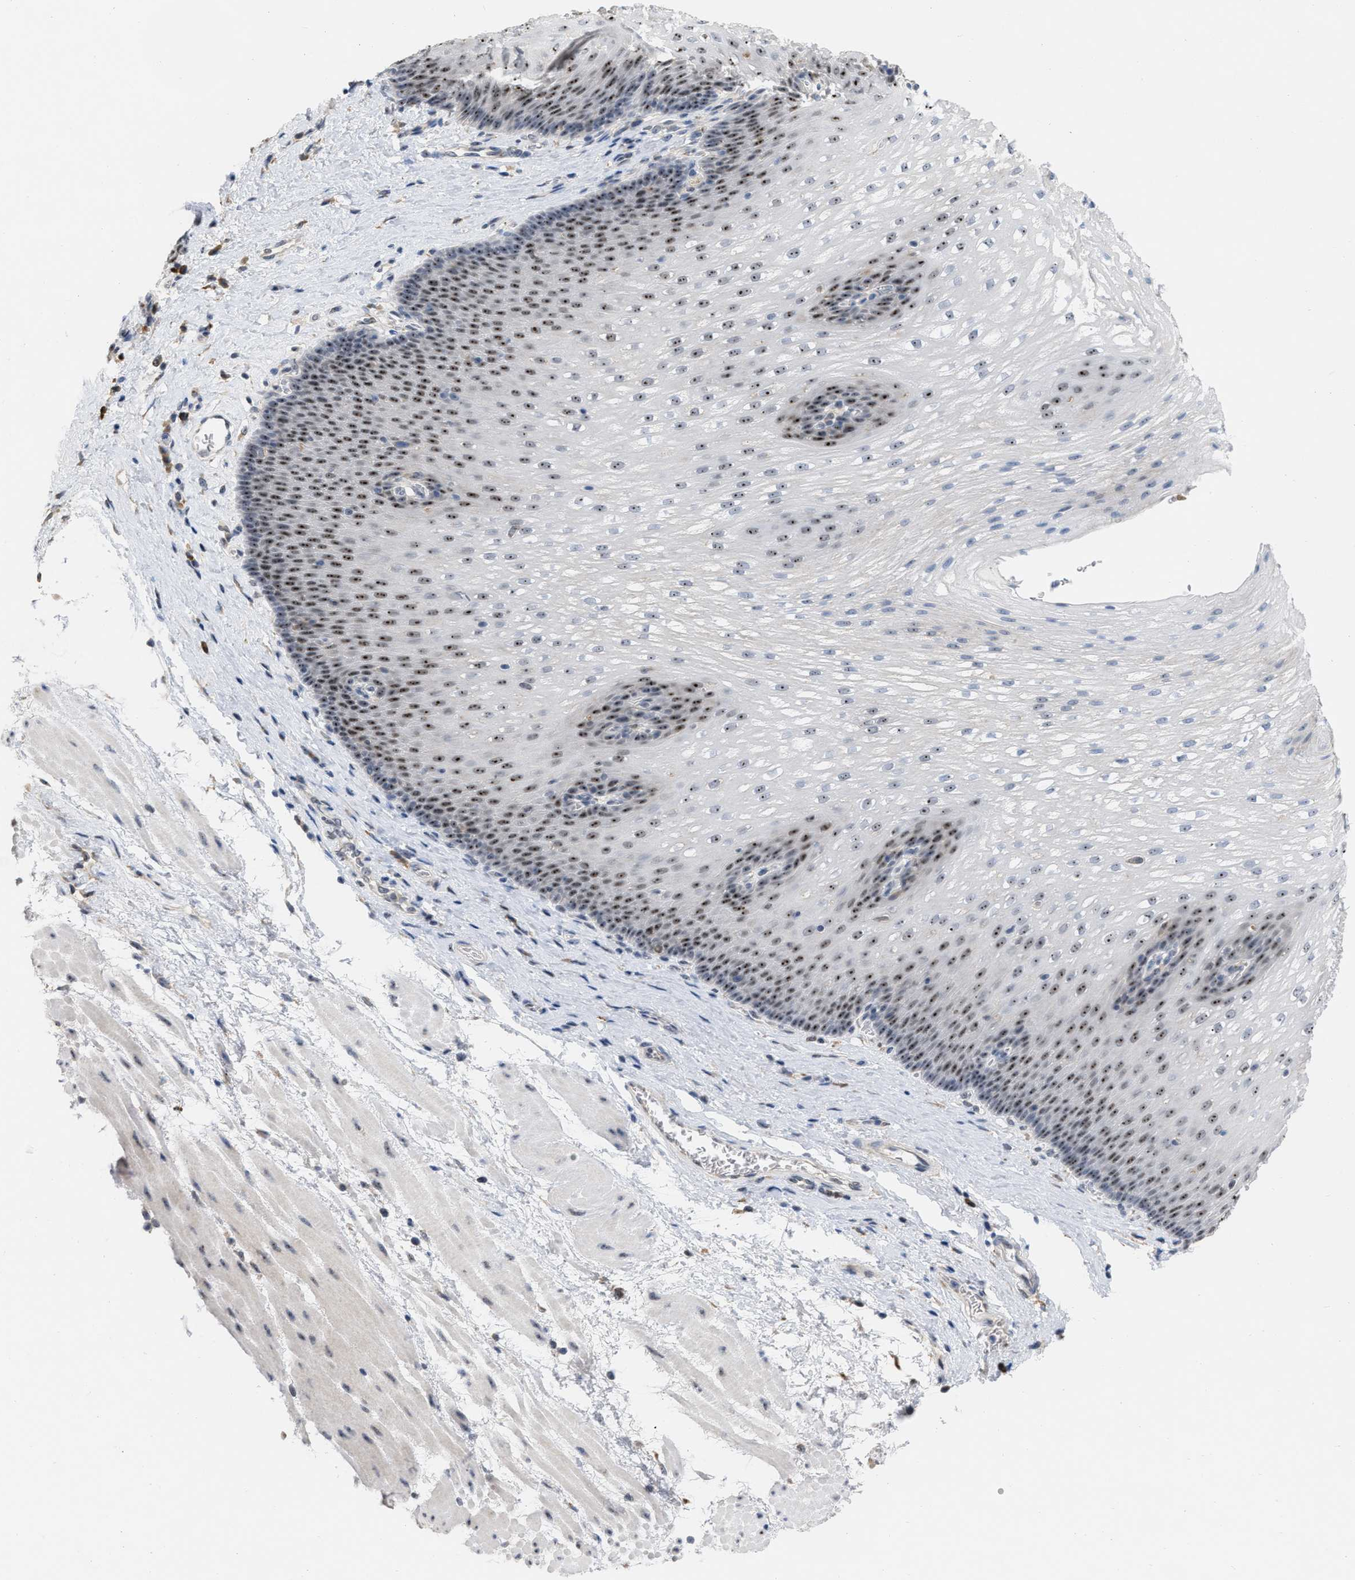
{"staining": {"intensity": "strong", "quantity": ">75%", "location": "nuclear"}, "tissue": "esophagus", "cell_type": "Squamous epithelial cells", "image_type": "normal", "snomed": [{"axis": "morphology", "description": "Normal tissue, NOS"}, {"axis": "topography", "description": "Esophagus"}], "caption": "Esophagus stained with DAB immunohistochemistry (IHC) shows high levels of strong nuclear expression in about >75% of squamous epithelial cells.", "gene": "ELAC2", "patient": {"sex": "male", "age": 48}}